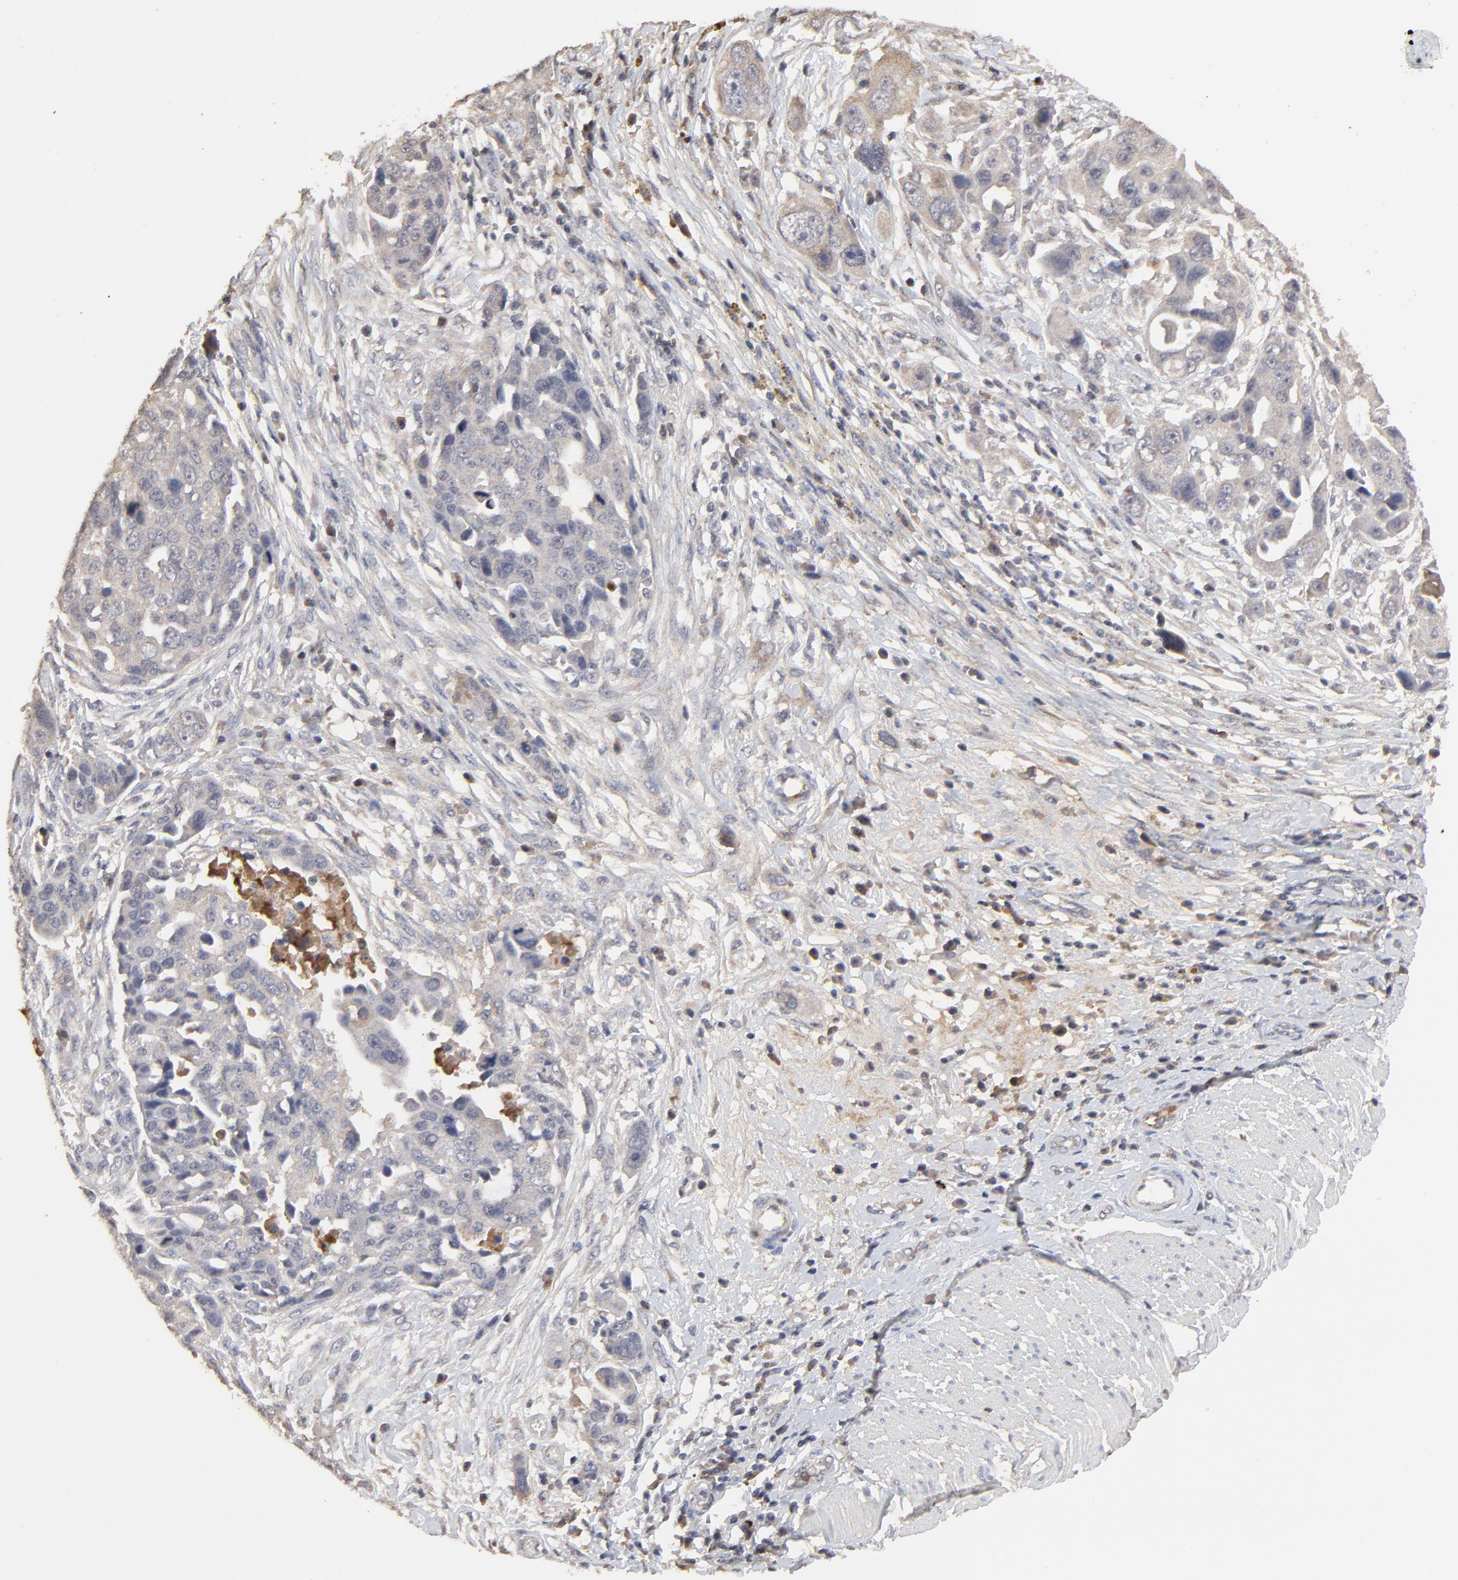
{"staining": {"intensity": "weak", "quantity": ">75%", "location": "cytoplasmic/membranous"}, "tissue": "ovarian cancer", "cell_type": "Tumor cells", "image_type": "cancer", "snomed": [{"axis": "morphology", "description": "Carcinoma, endometroid"}, {"axis": "topography", "description": "Ovary"}], "caption": "Immunohistochemical staining of human ovarian cancer (endometroid carcinoma) exhibits low levels of weak cytoplasmic/membranous expression in about >75% of tumor cells. Nuclei are stained in blue.", "gene": "VPREB3", "patient": {"sex": "female", "age": 75}}